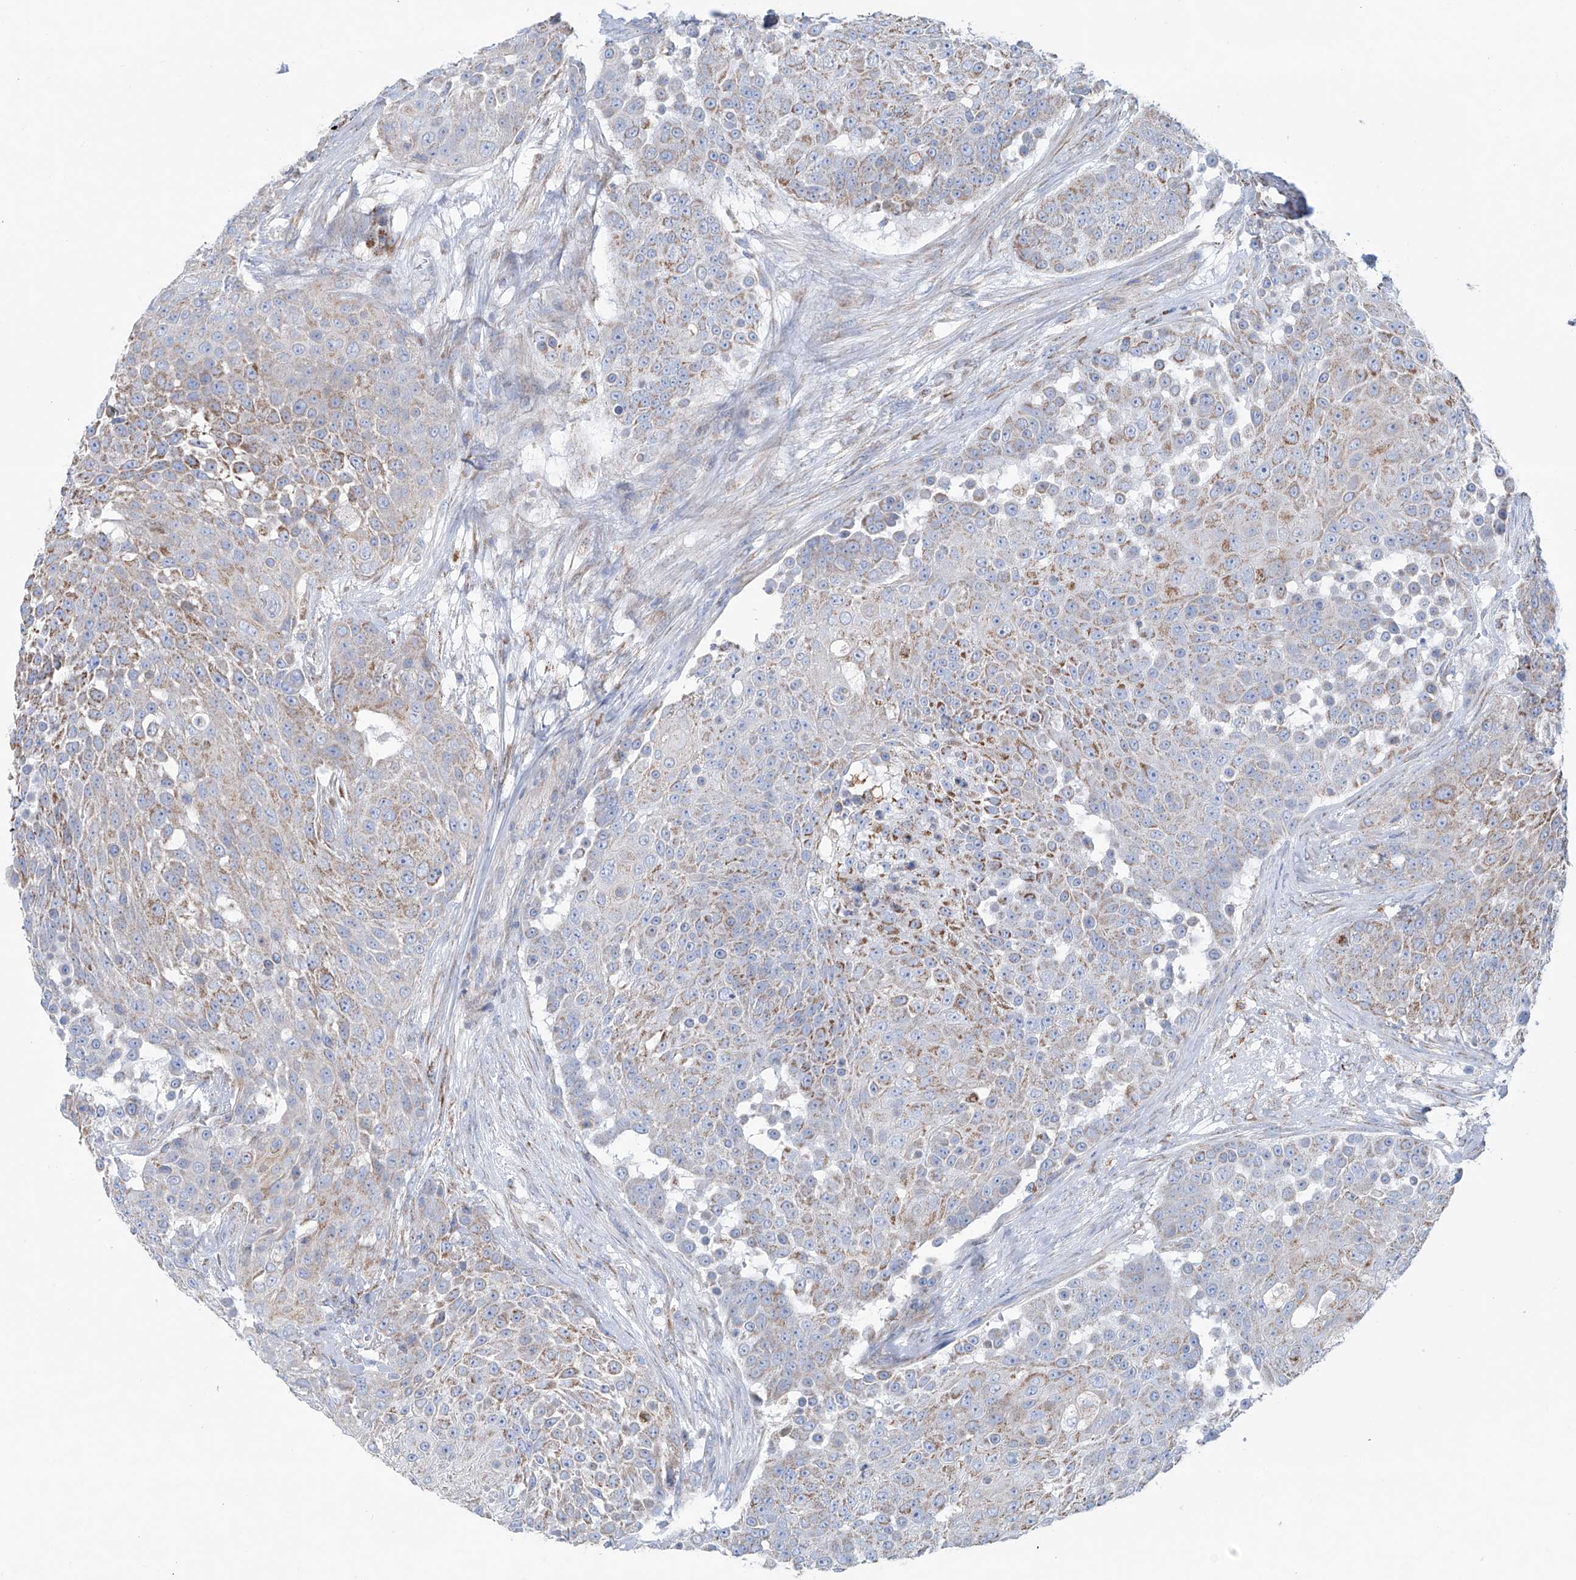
{"staining": {"intensity": "moderate", "quantity": "25%-75%", "location": "cytoplasmic/membranous"}, "tissue": "urothelial cancer", "cell_type": "Tumor cells", "image_type": "cancer", "snomed": [{"axis": "morphology", "description": "Urothelial carcinoma, High grade"}, {"axis": "topography", "description": "Urinary bladder"}], "caption": "The immunohistochemical stain labels moderate cytoplasmic/membranous positivity in tumor cells of high-grade urothelial carcinoma tissue.", "gene": "ALDH6A1", "patient": {"sex": "female", "age": 63}}